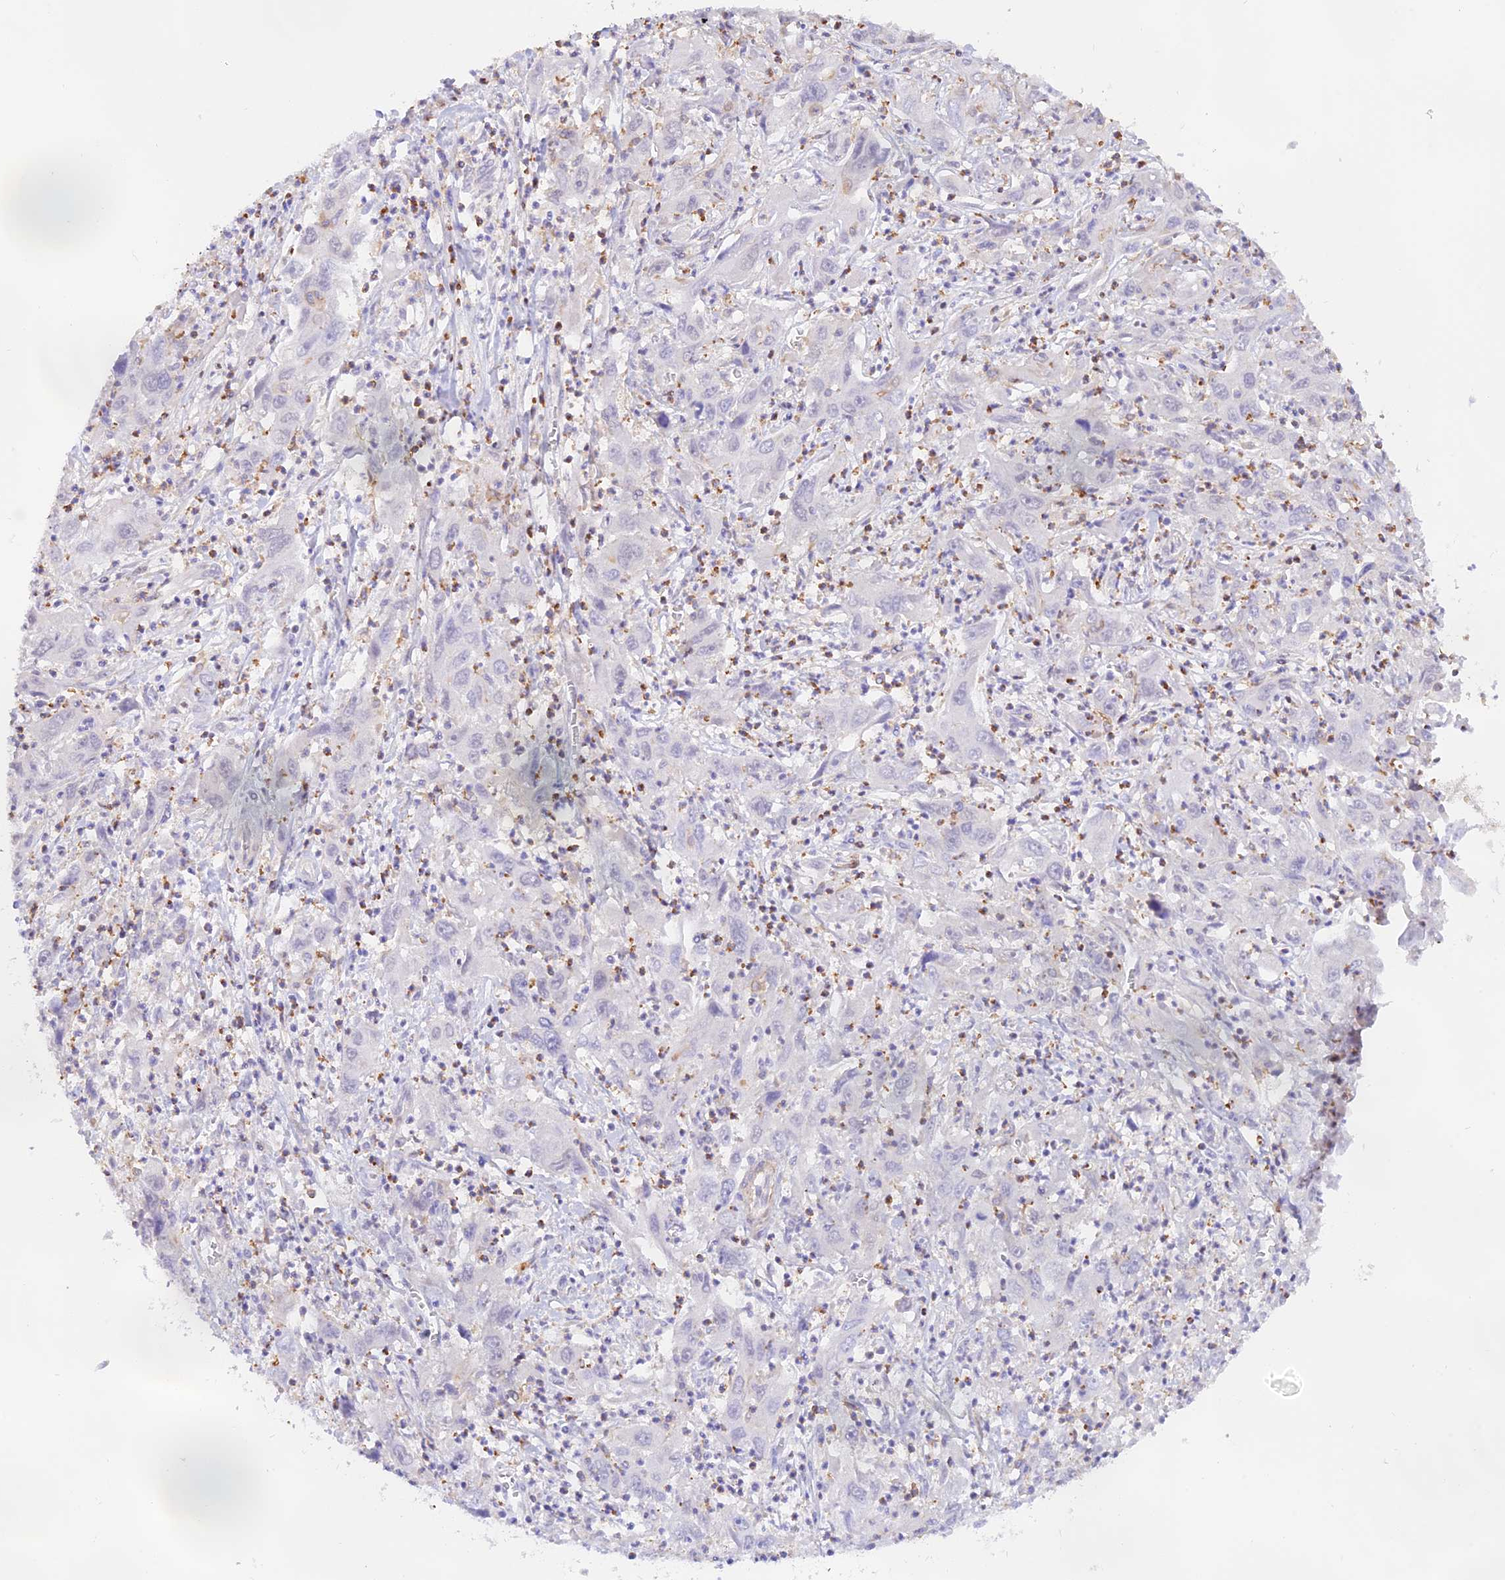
{"staining": {"intensity": "negative", "quantity": "none", "location": "none"}, "tissue": "liver cancer", "cell_type": "Tumor cells", "image_type": "cancer", "snomed": [{"axis": "morphology", "description": "Carcinoma, Hepatocellular, NOS"}, {"axis": "topography", "description": "Liver"}], "caption": "An immunohistochemistry histopathology image of liver cancer is shown. There is no staining in tumor cells of liver cancer. (Brightfield microscopy of DAB (3,3'-diaminobenzidine) immunohistochemistry (IHC) at high magnification).", "gene": "DENND1C", "patient": {"sex": "male", "age": 63}}